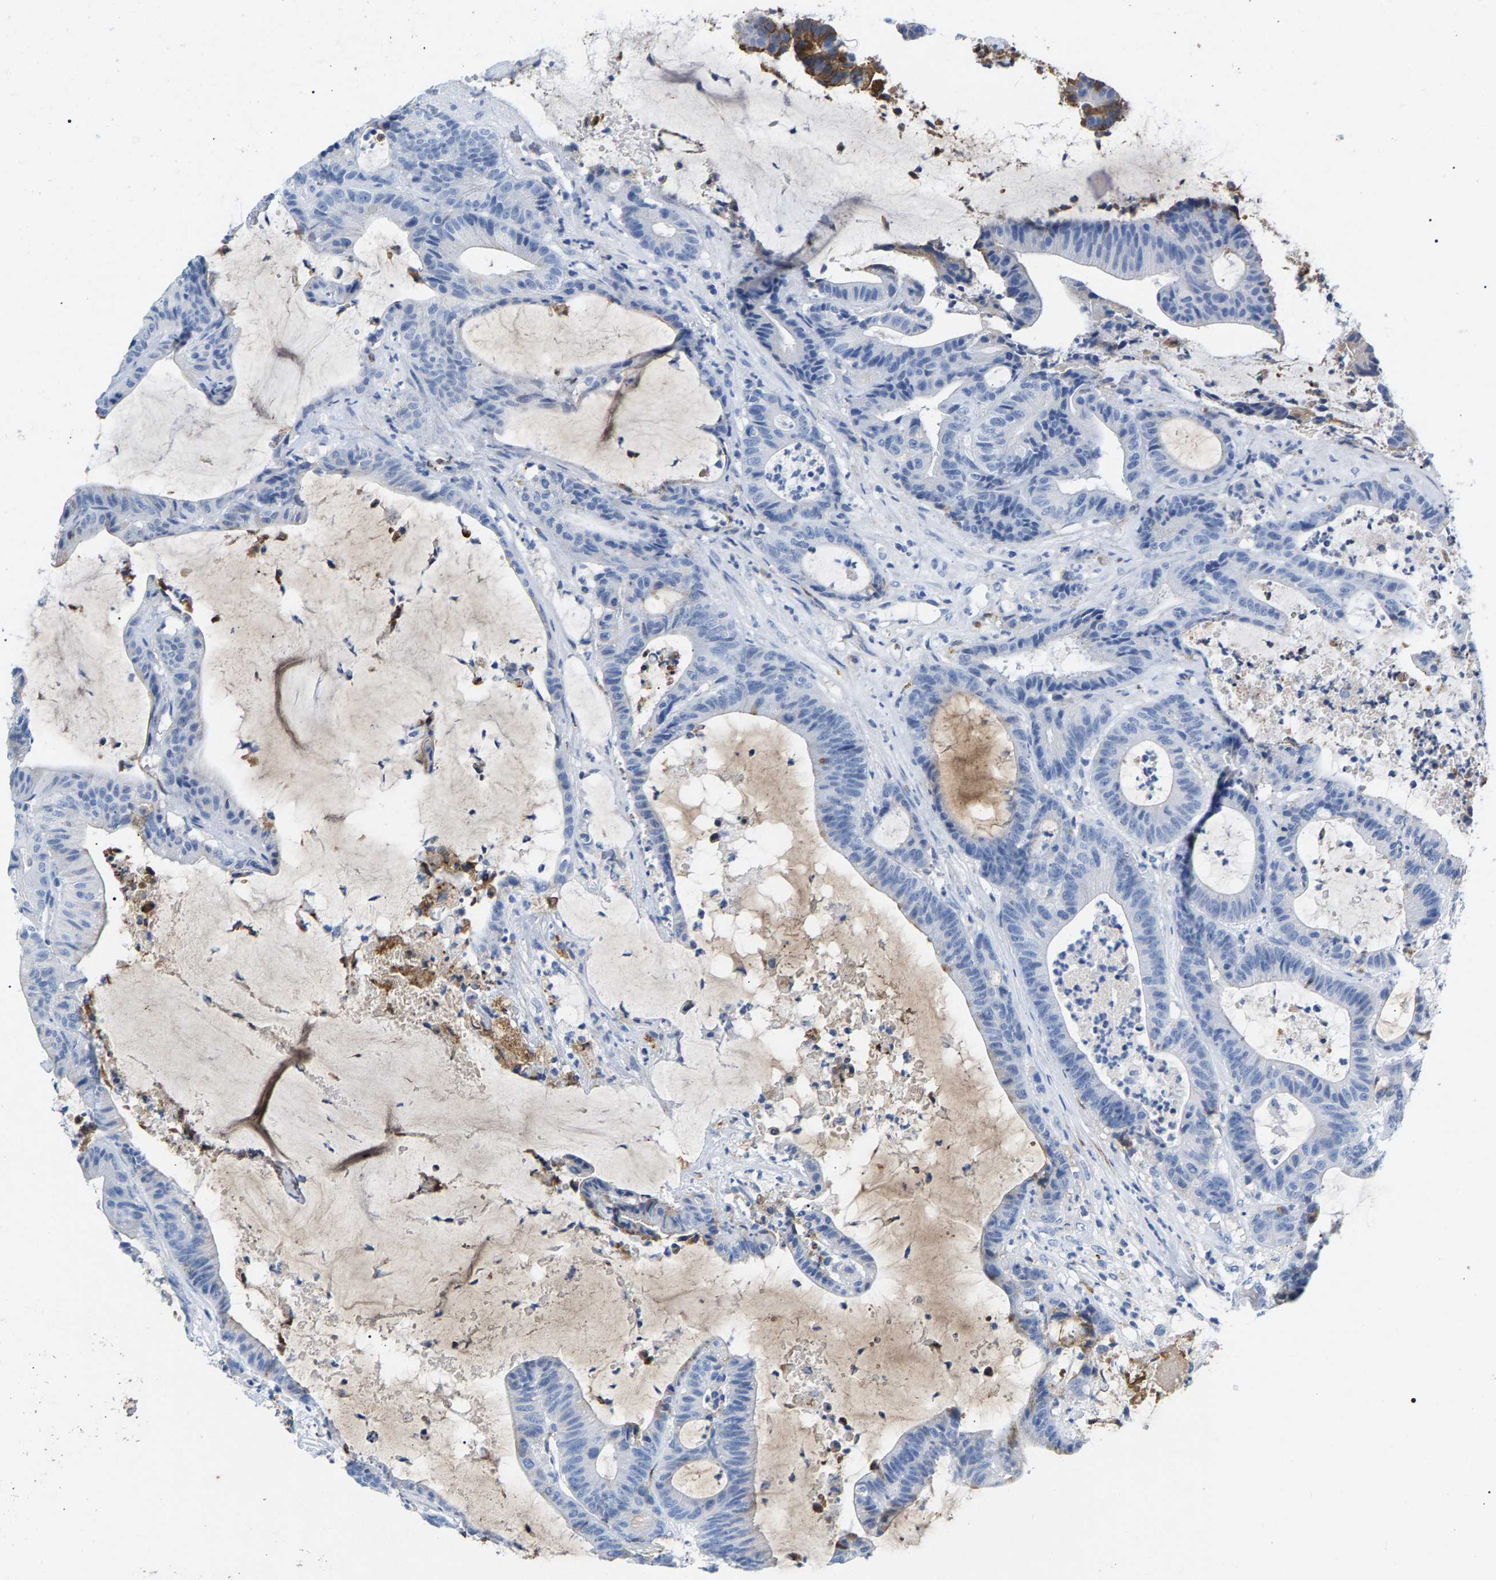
{"staining": {"intensity": "negative", "quantity": "none", "location": "none"}, "tissue": "colorectal cancer", "cell_type": "Tumor cells", "image_type": "cancer", "snomed": [{"axis": "morphology", "description": "Adenocarcinoma, NOS"}, {"axis": "topography", "description": "Colon"}], "caption": "Colorectal cancer (adenocarcinoma) was stained to show a protein in brown. There is no significant expression in tumor cells.", "gene": "APOH", "patient": {"sex": "female", "age": 84}}